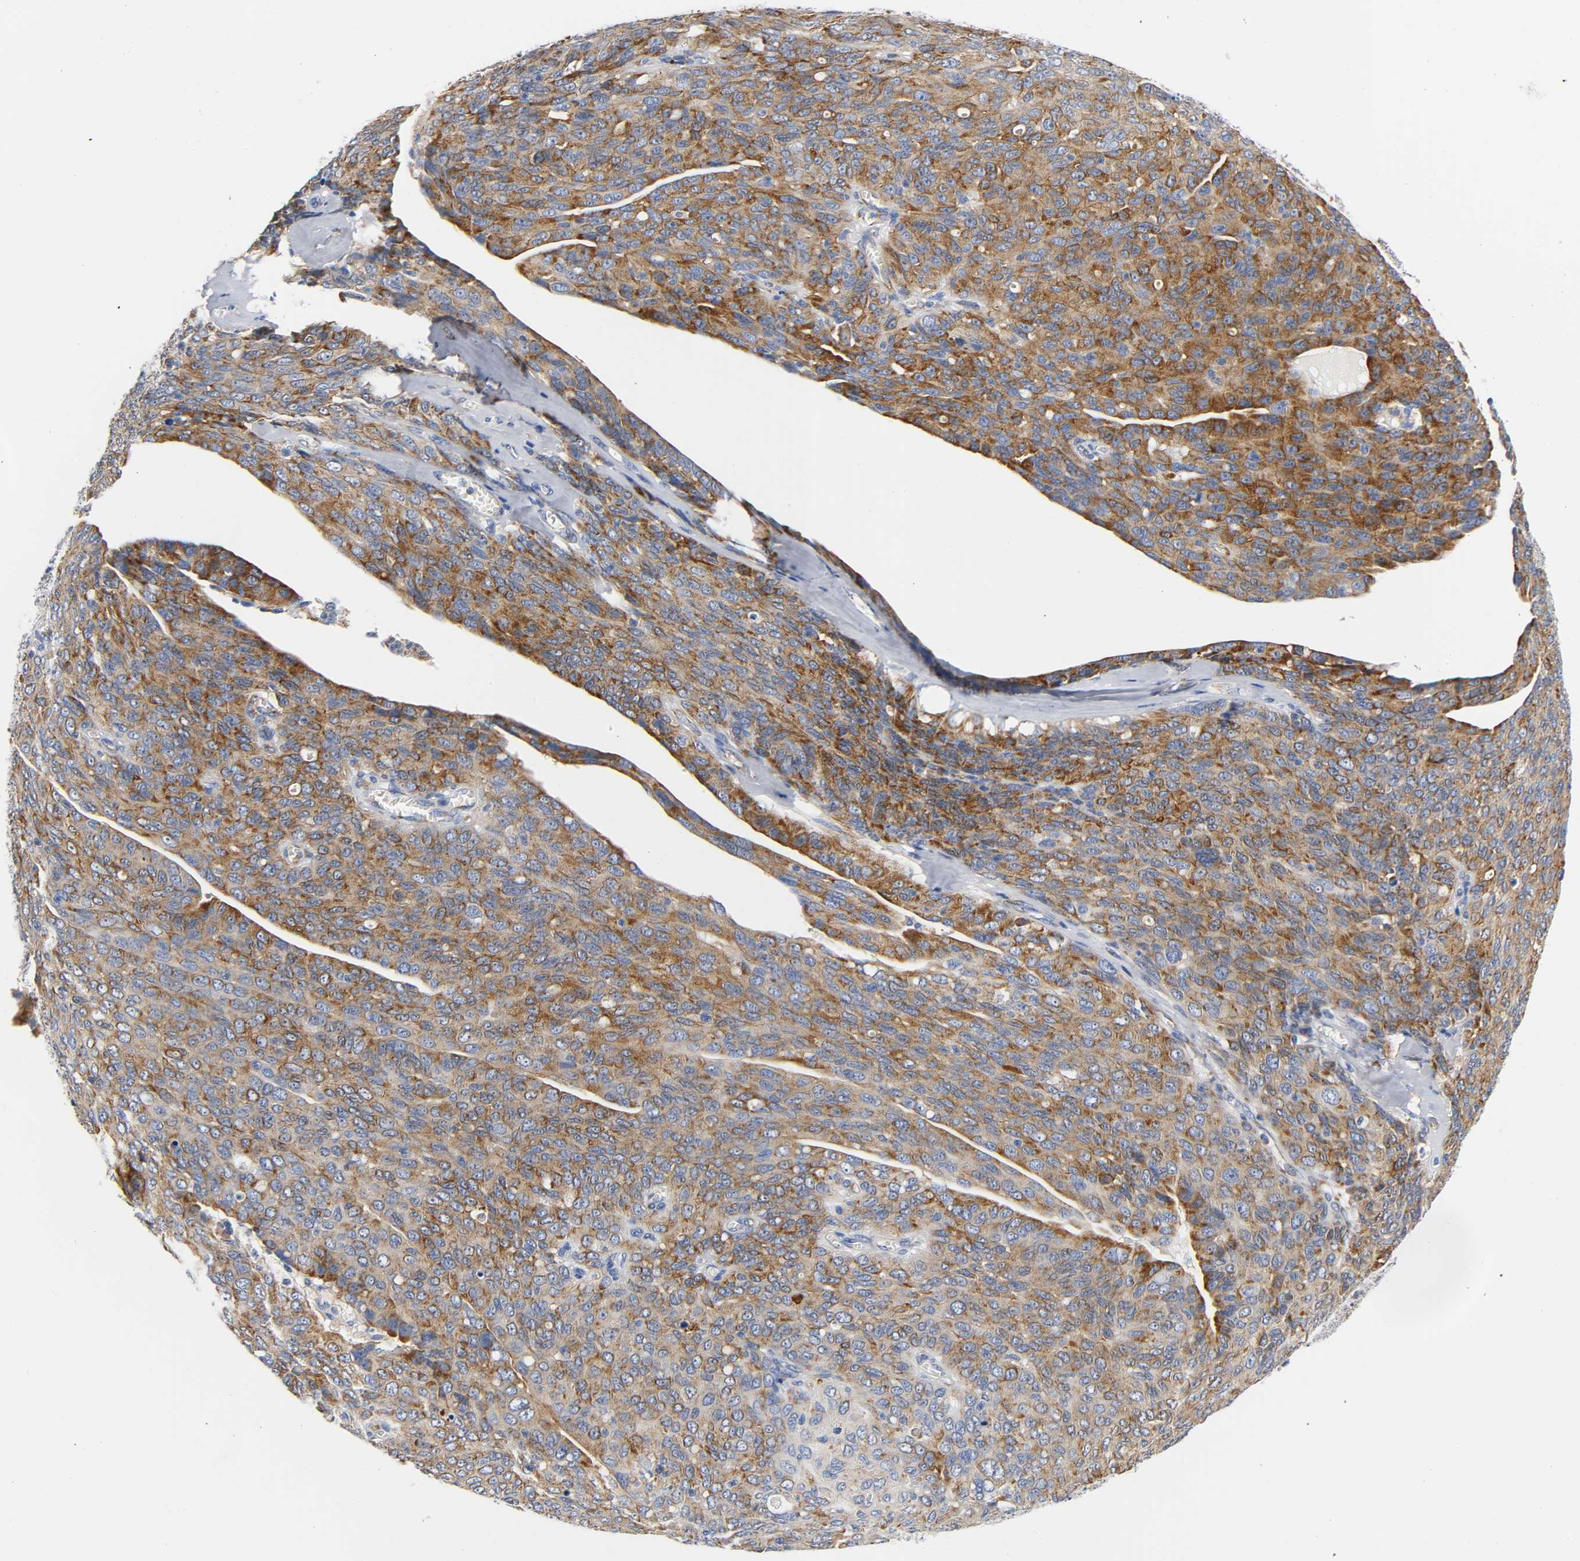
{"staining": {"intensity": "moderate", "quantity": ">75%", "location": "cytoplasmic/membranous"}, "tissue": "ovarian cancer", "cell_type": "Tumor cells", "image_type": "cancer", "snomed": [{"axis": "morphology", "description": "Carcinoma, endometroid"}, {"axis": "topography", "description": "Ovary"}], "caption": "Immunohistochemical staining of human ovarian cancer (endometroid carcinoma) exhibits moderate cytoplasmic/membranous protein positivity in approximately >75% of tumor cells.", "gene": "REL", "patient": {"sex": "female", "age": 60}}